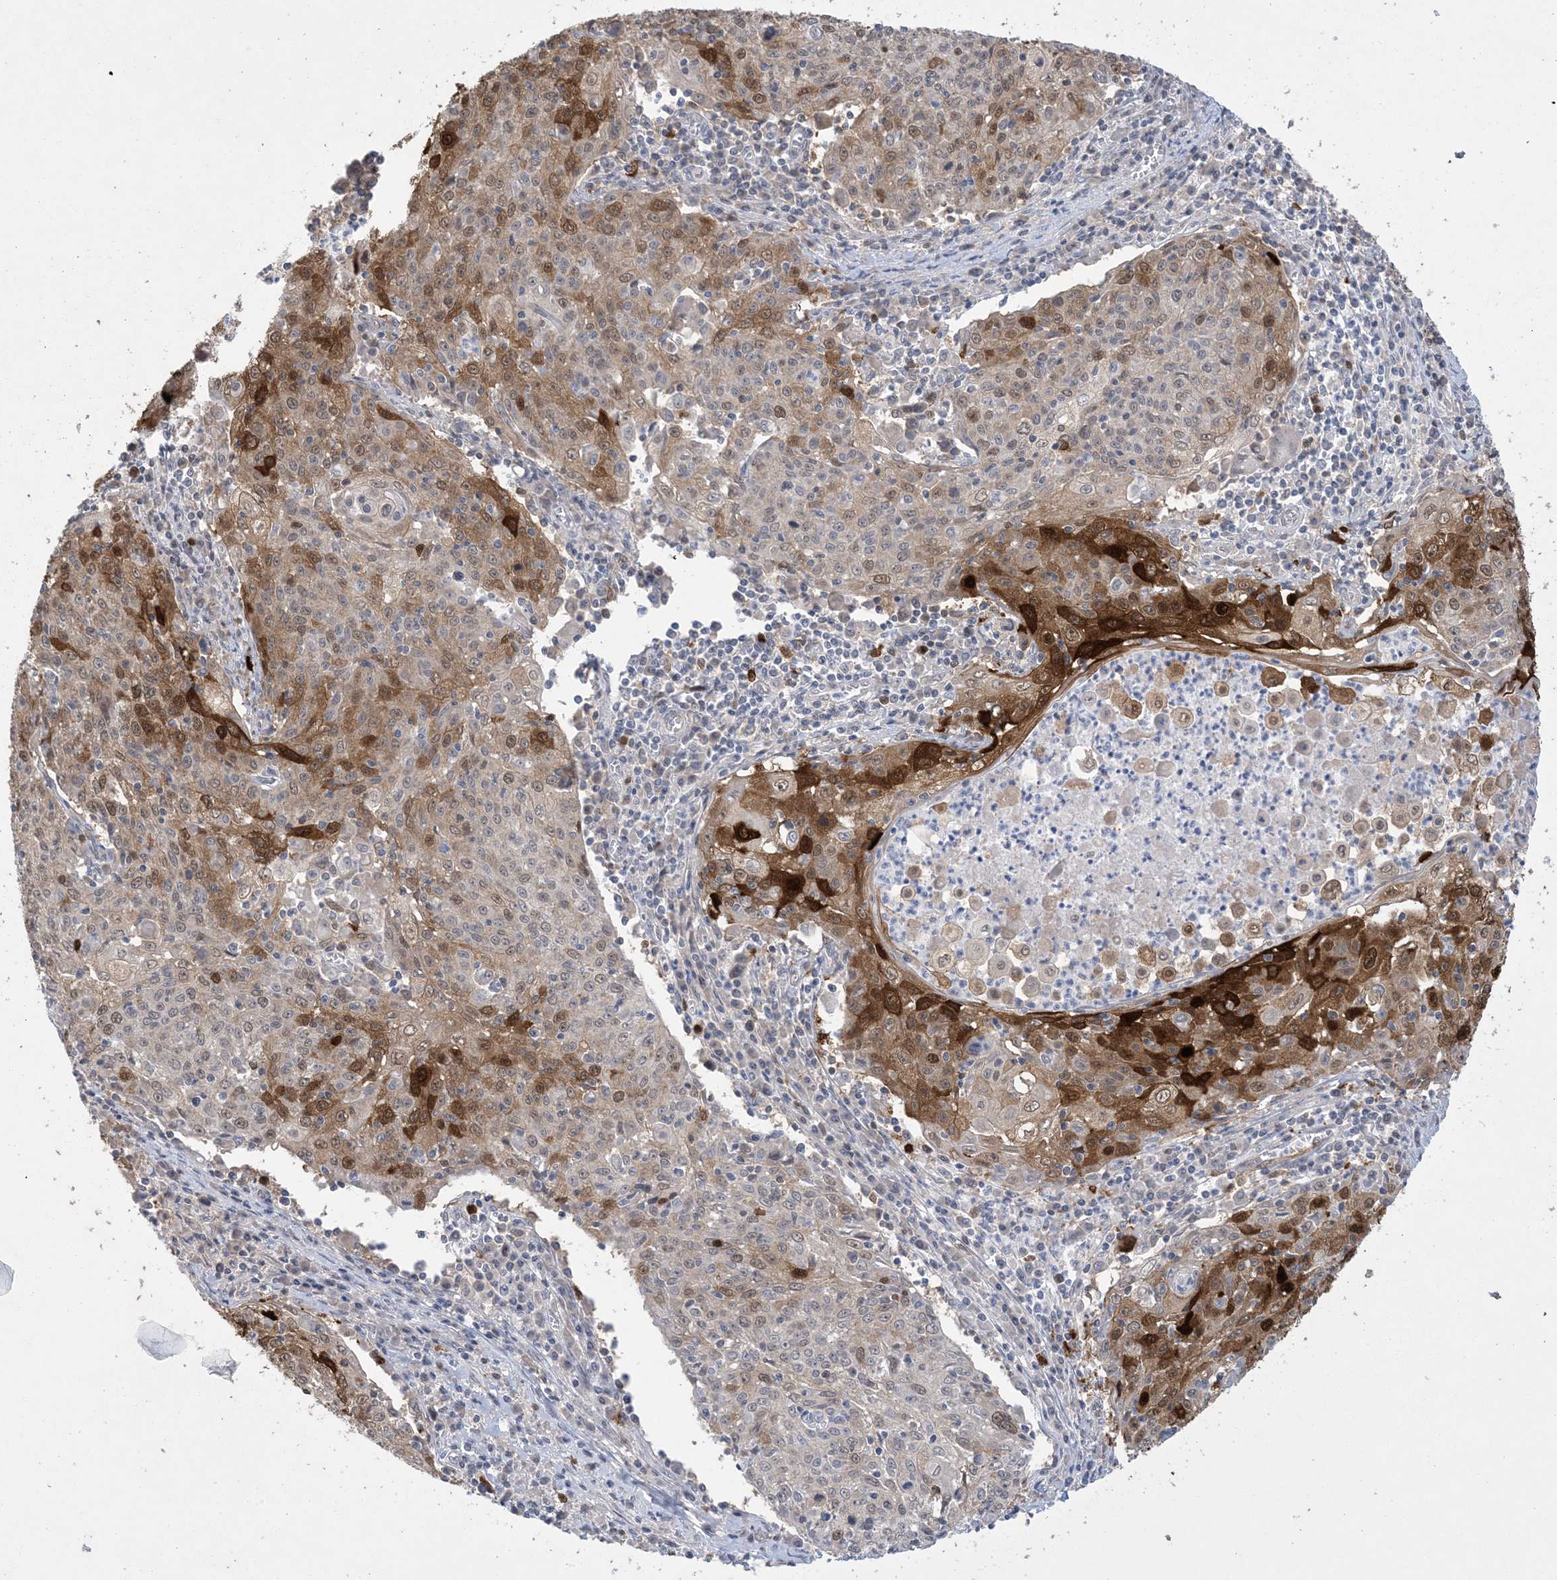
{"staining": {"intensity": "moderate", "quantity": "25%-75%", "location": "cytoplasmic/membranous,nuclear"}, "tissue": "cervical cancer", "cell_type": "Tumor cells", "image_type": "cancer", "snomed": [{"axis": "morphology", "description": "Squamous cell carcinoma, NOS"}, {"axis": "topography", "description": "Cervix"}], "caption": "Immunohistochemistry histopathology image of neoplastic tissue: human cervical cancer stained using immunohistochemistry (IHC) shows medium levels of moderate protein expression localized specifically in the cytoplasmic/membranous and nuclear of tumor cells, appearing as a cytoplasmic/membranous and nuclear brown color.", "gene": "HMGCS1", "patient": {"sex": "female", "age": 48}}